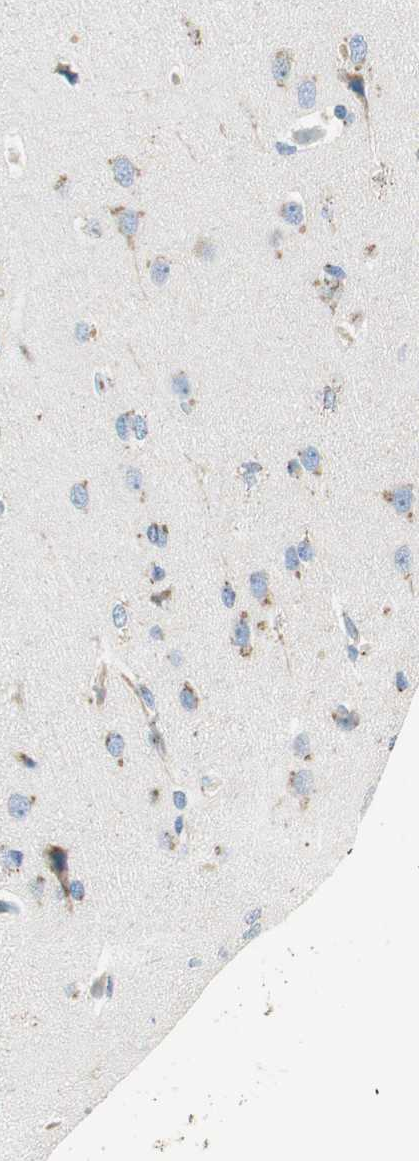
{"staining": {"intensity": "moderate", "quantity": ">75%", "location": "cytoplasmic/membranous"}, "tissue": "cerebral cortex", "cell_type": "Endothelial cells", "image_type": "normal", "snomed": [{"axis": "morphology", "description": "Normal tissue, NOS"}, {"axis": "topography", "description": "Cerebral cortex"}], "caption": "DAB immunohistochemical staining of normal cerebral cortex shows moderate cytoplasmic/membranous protein expression in approximately >75% of endothelial cells. The staining is performed using DAB (3,3'-diaminobenzidine) brown chromogen to label protein expression. The nuclei are counter-stained blue using hematoxylin.", "gene": "TMF1", "patient": {"sex": "male", "age": 62}}